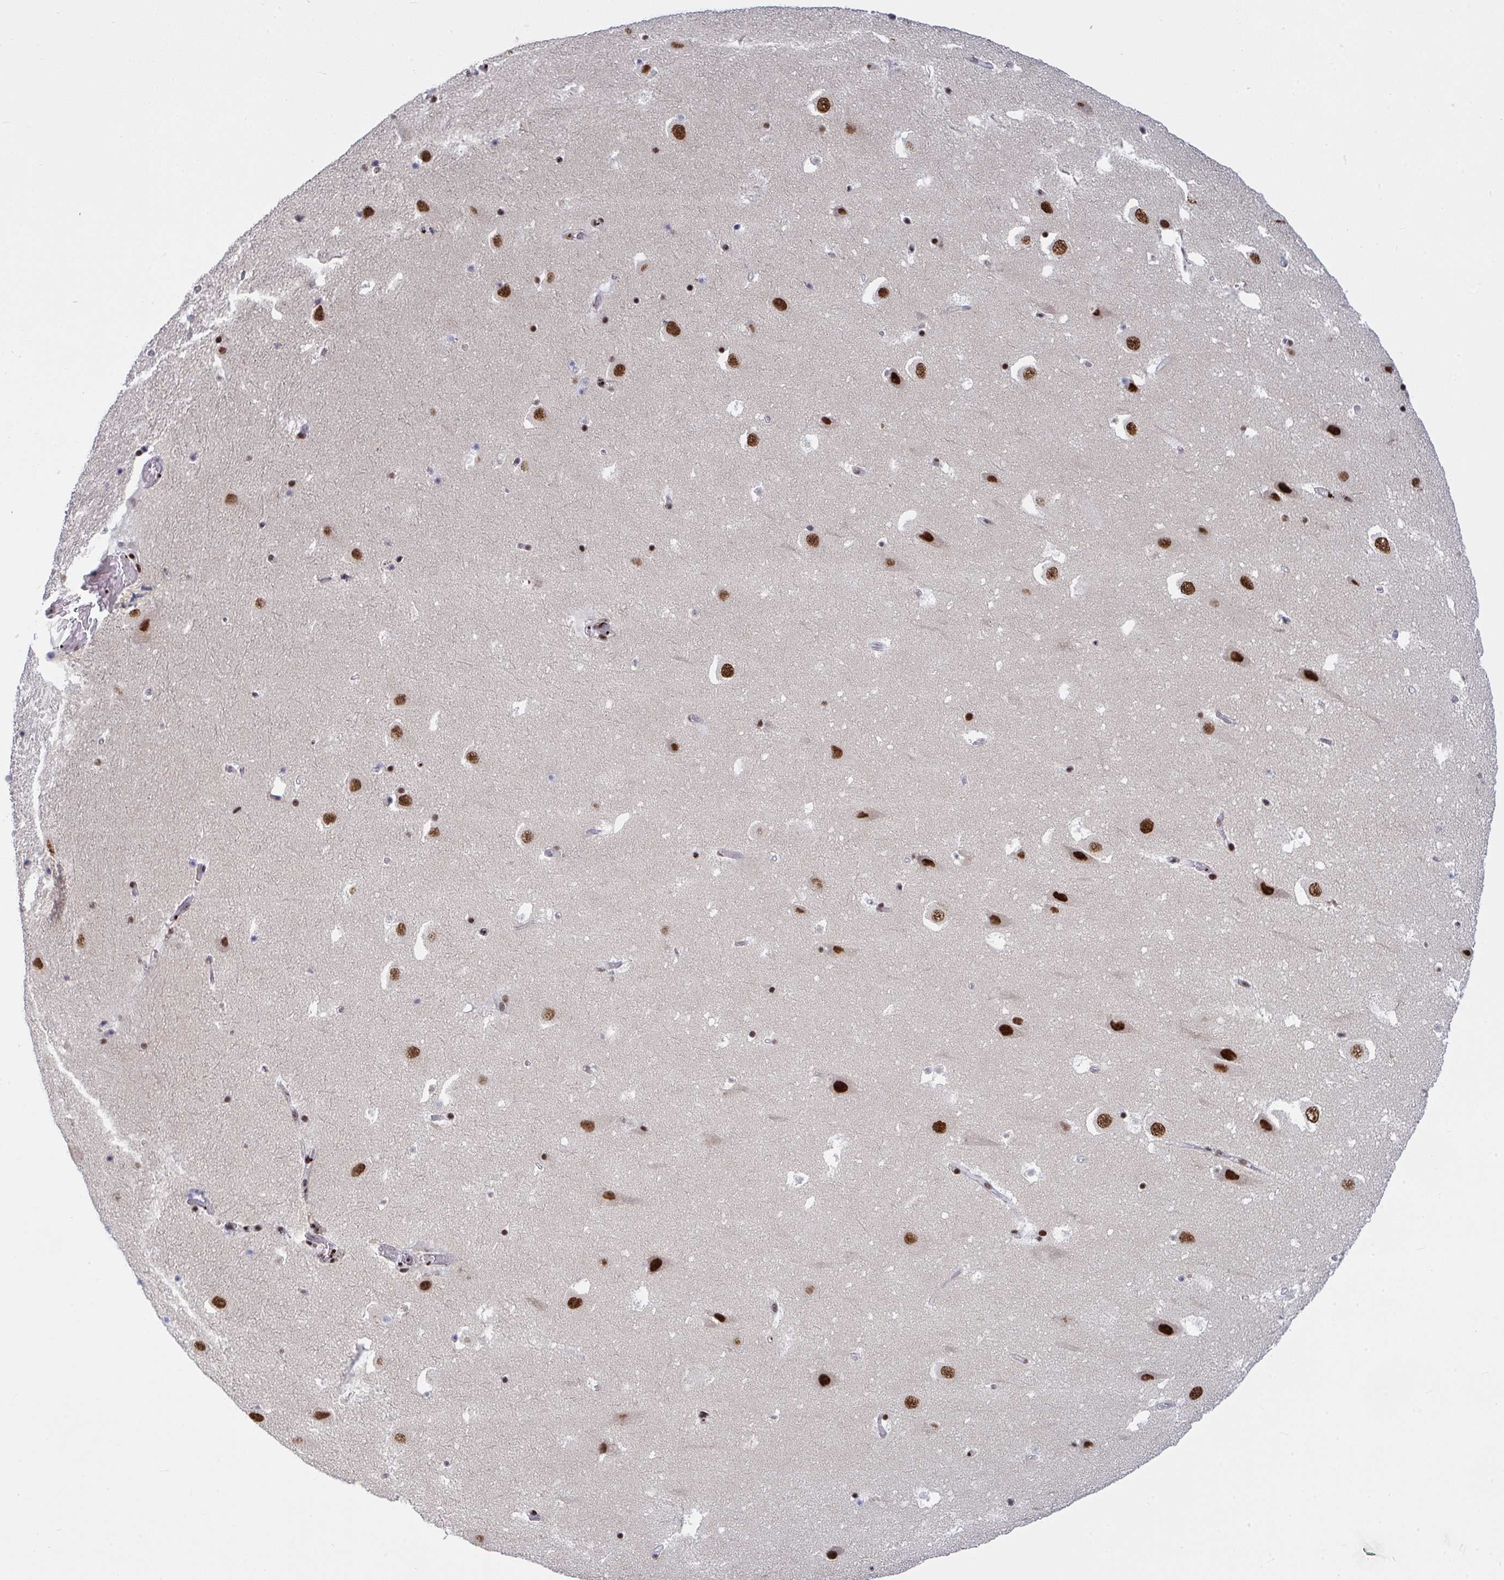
{"staining": {"intensity": "strong", "quantity": "25%-75%", "location": "nuclear"}, "tissue": "hippocampus", "cell_type": "Glial cells", "image_type": "normal", "snomed": [{"axis": "morphology", "description": "Normal tissue, NOS"}, {"axis": "topography", "description": "Hippocampus"}], "caption": "A brown stain labels strong nuclear staining of a protein in glial cells of unremarkable human hippocampus.", "gene": "ZNF607", "patient": {"sex": "female", "age": 42}}